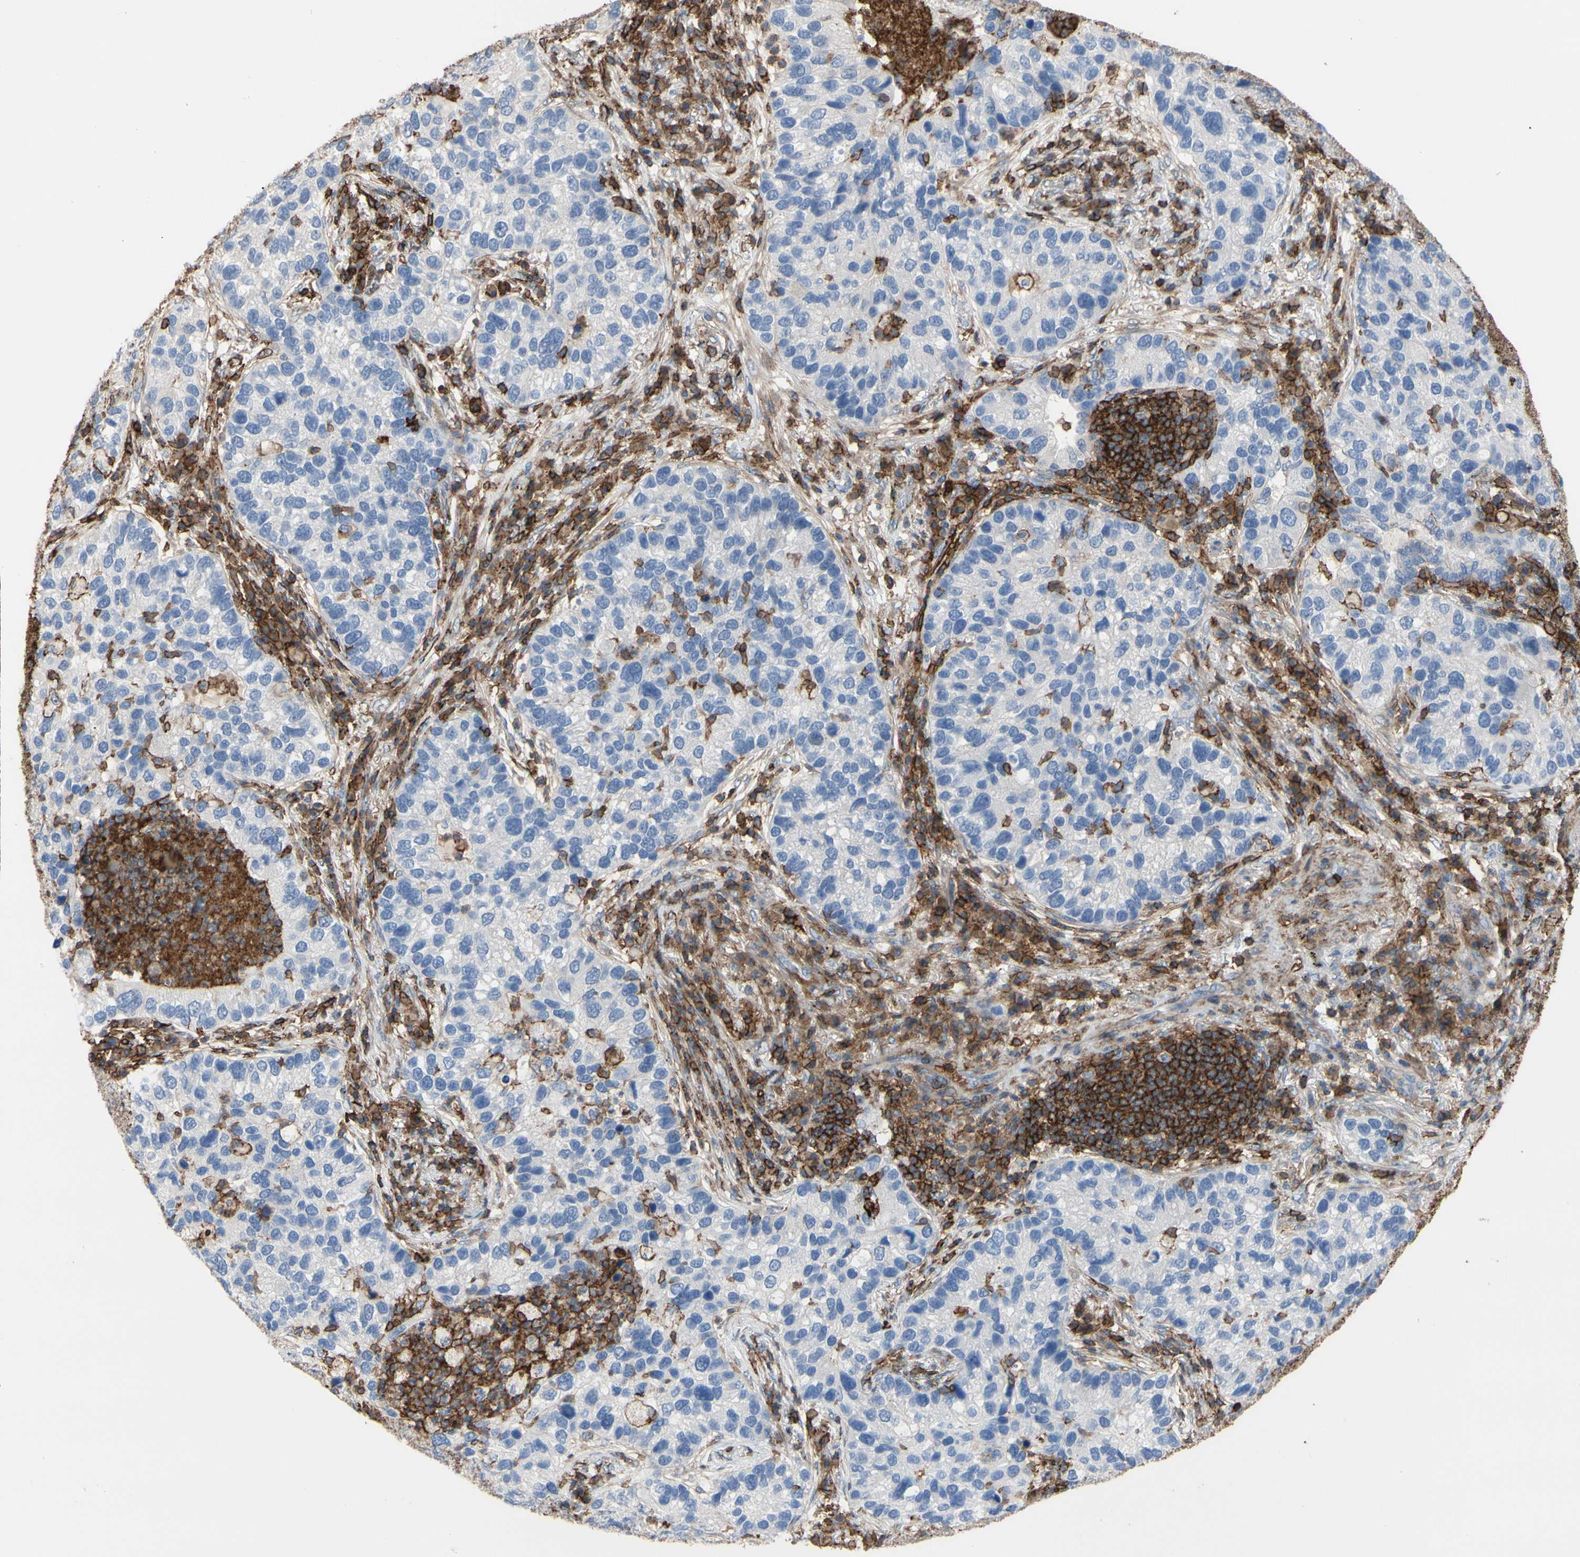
{"staining": {"intensity": "negative", "quantity": "none", "location": "none"}, "tissue": "lung cancer", "cell_type": "Tumor cells", "image_type": "cancer", "snomed": [{"axis": "morphology", "description": "Normal tissue, NOS"}, {"axis": "morphology", "description": "Adenocarcinoma, NOS"}, {"axis": "topography", "description": "Bronchus"}, {"axis": "topography", "description": "Lung"}], "caption": "An immunohistochemistry micrograph of adenocarcinoma (lung) is shown. There is no staining in tumor cells of adenocarcinoma (lung). (IHC, brightfield microscopy, high magnification).", "gene": "ANXA6", "patient": {"sex": "male", "age": 54}}